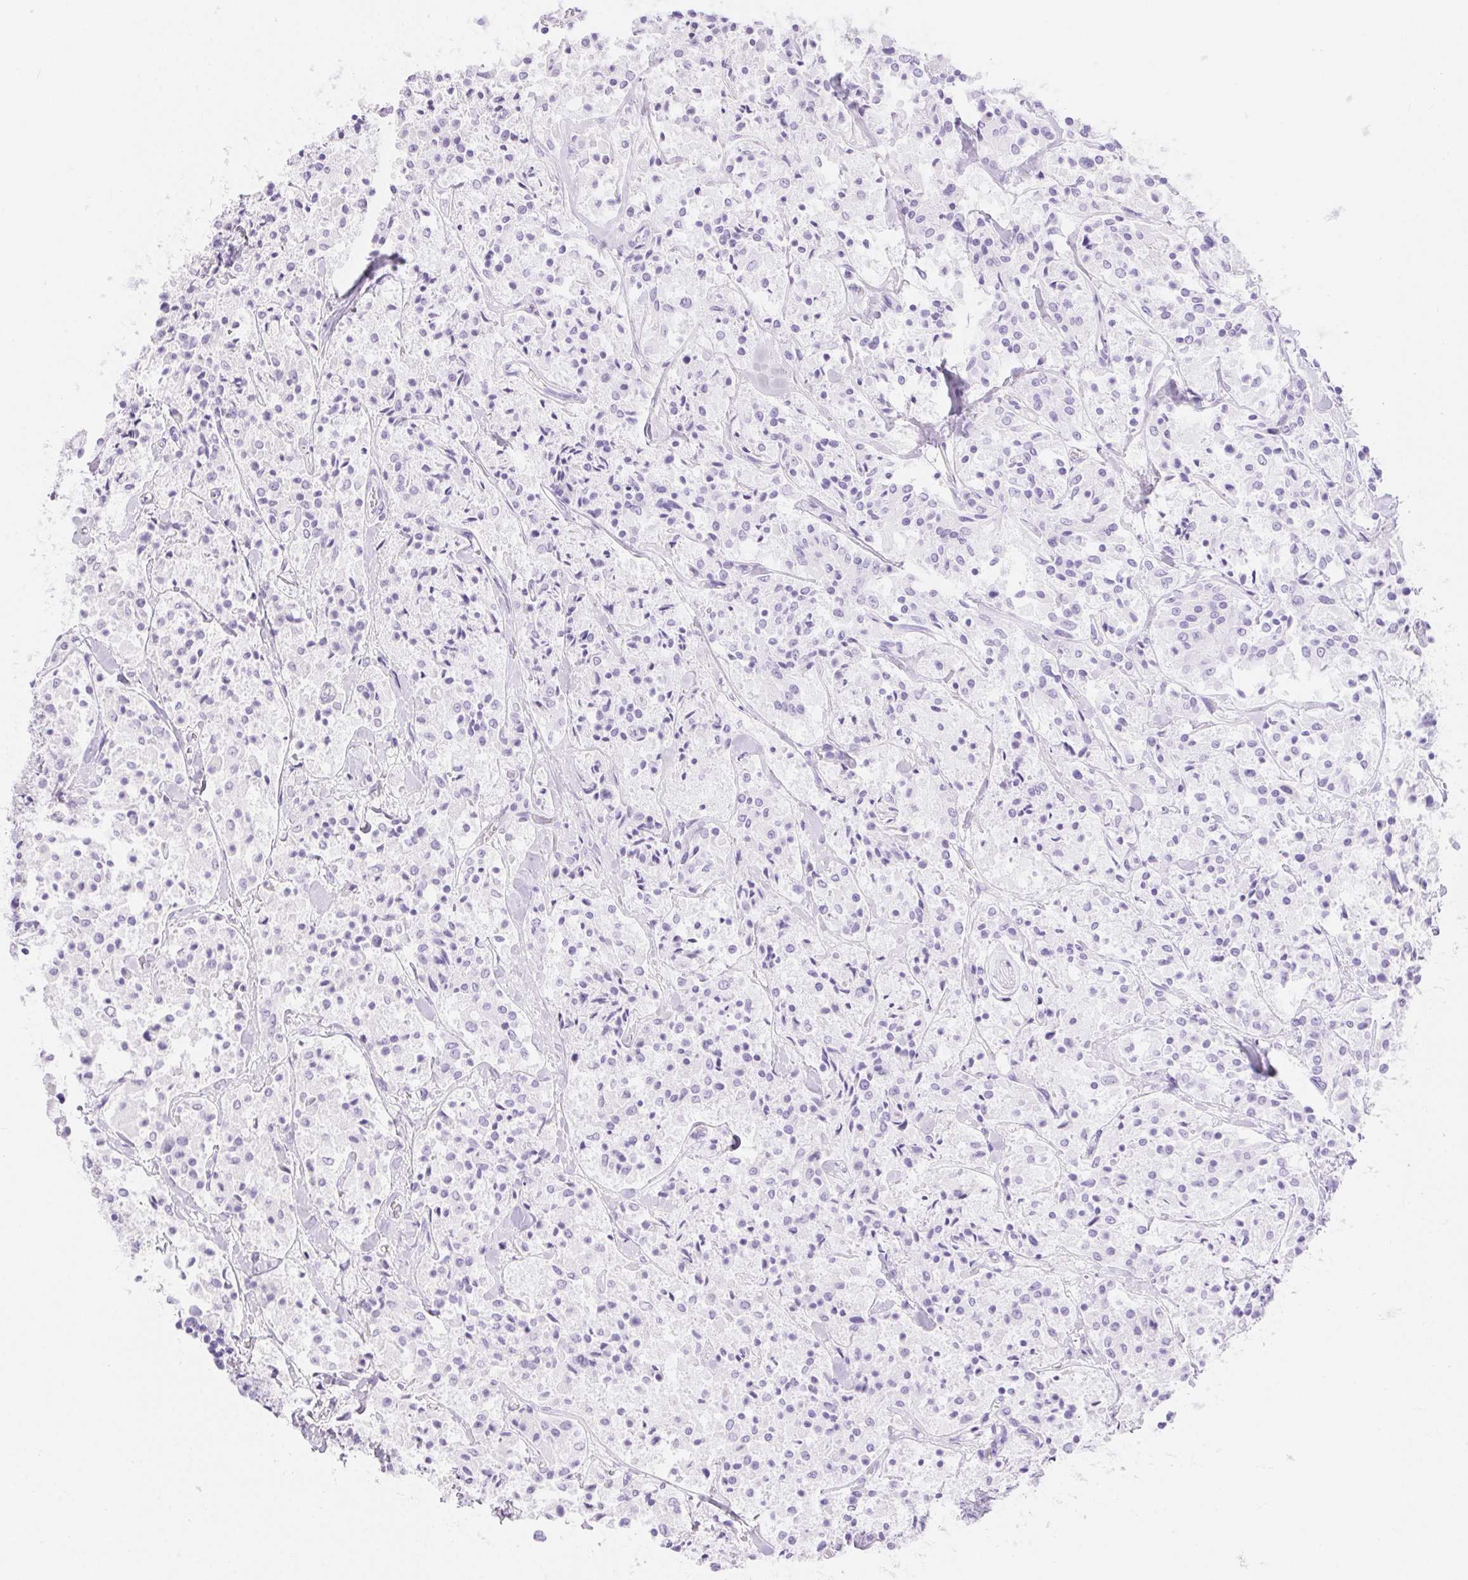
{"staining": {"intensity": "negative", "quantity": "none", "location": "none"}, "tissue": "carcinoid", "cell_type": "Tumor cells", "image_type": "cancer", "snomed": [{"axis": "morphology", "description": "Carcinoid, malignant, NOS"}, {"axis": "topography", "description": "Lung"}], "caption": "This is an immunohistochemistry histopathology image of human malignant carcinoid. There is no staining in tumor cells.", "gene": "CLDN16", "patient": {"sex": "male", "age": 71}}